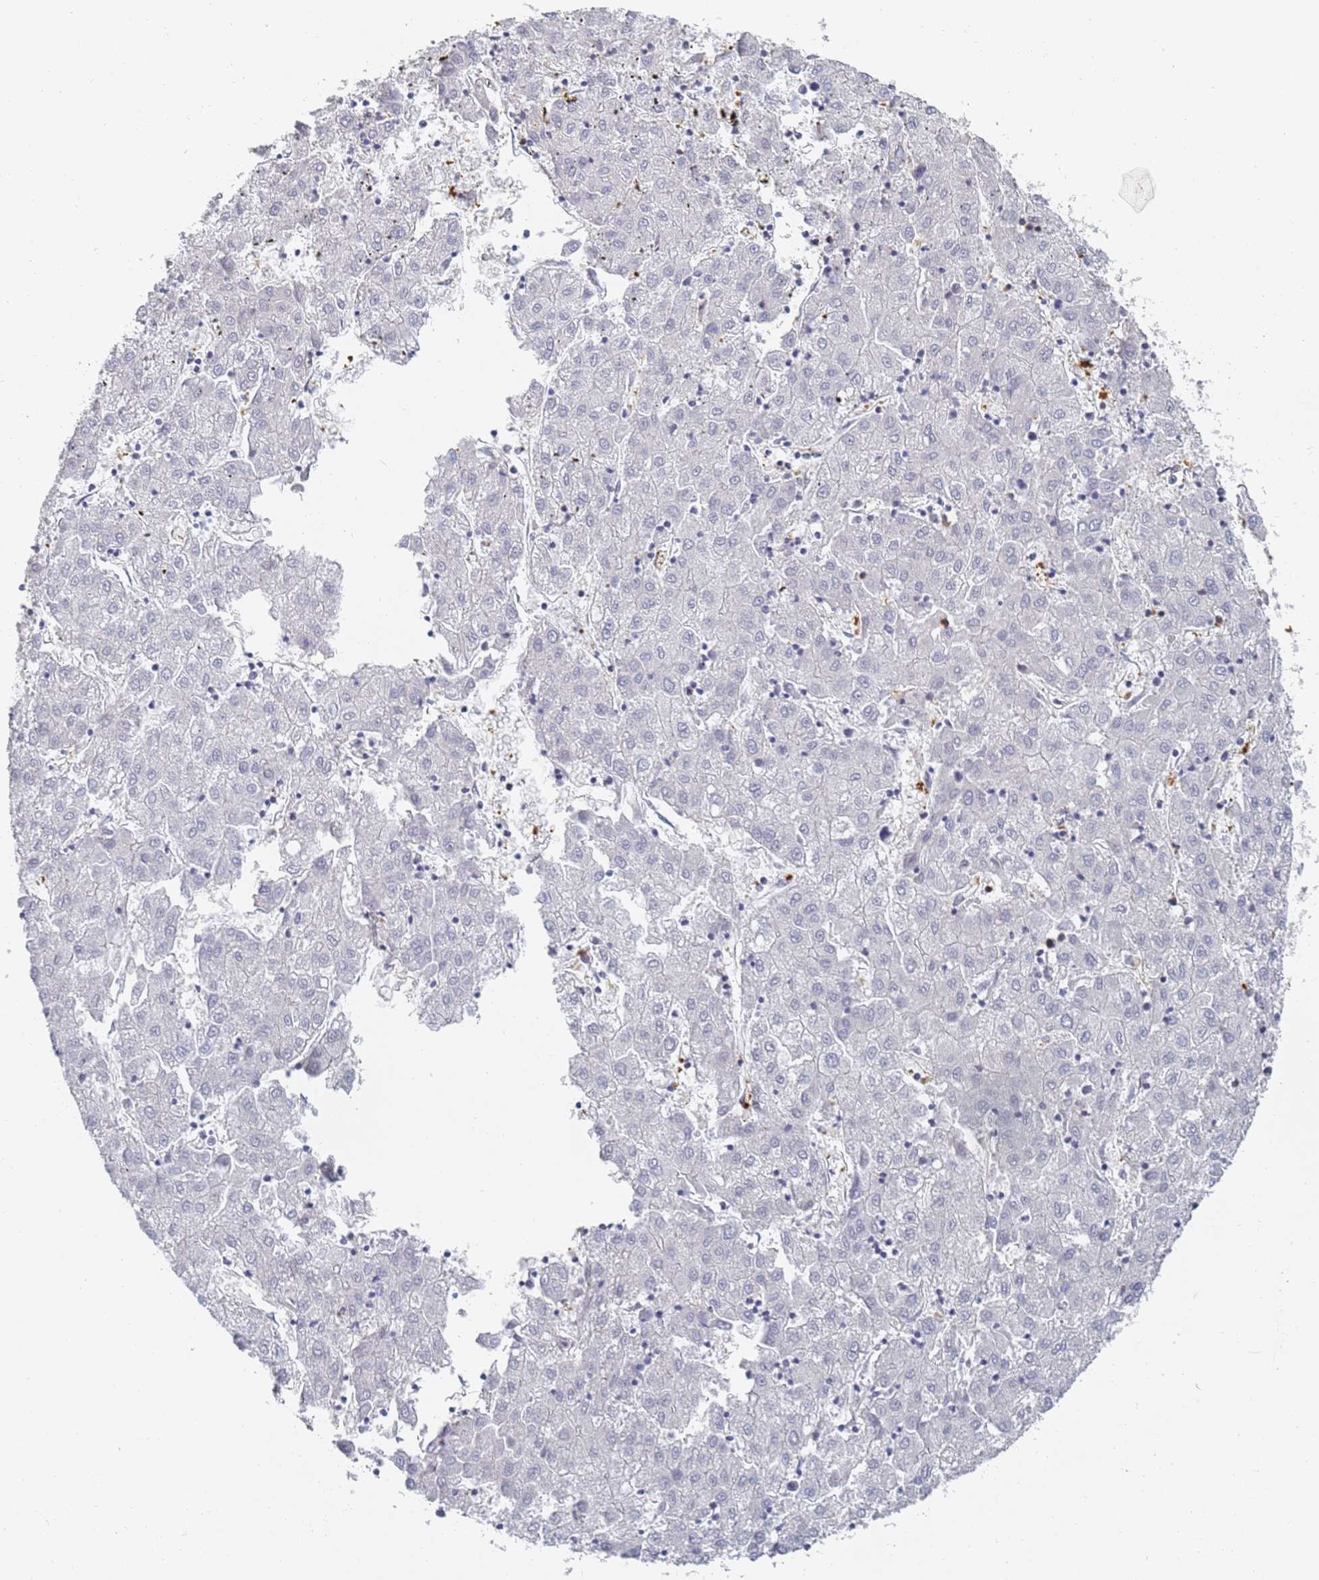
{"staining": {"intensity": "negative", "quantity": "none", "location": "none"}, "tissue": "liver cancer", "cell_type": "Tumor cells", "image_type": "cancer", "snomed": [{"axis": "morphology", "description": "Carcinoma, Hepatocellular, NOS"}, {"axis": "topography", "description": "Liver"}], "caption": "Immunohistochemical staining of liver cancer displays no significant expression in tumor cells.", "gene": "BIN2", "patient": {"sex": "male", "age": 72}}